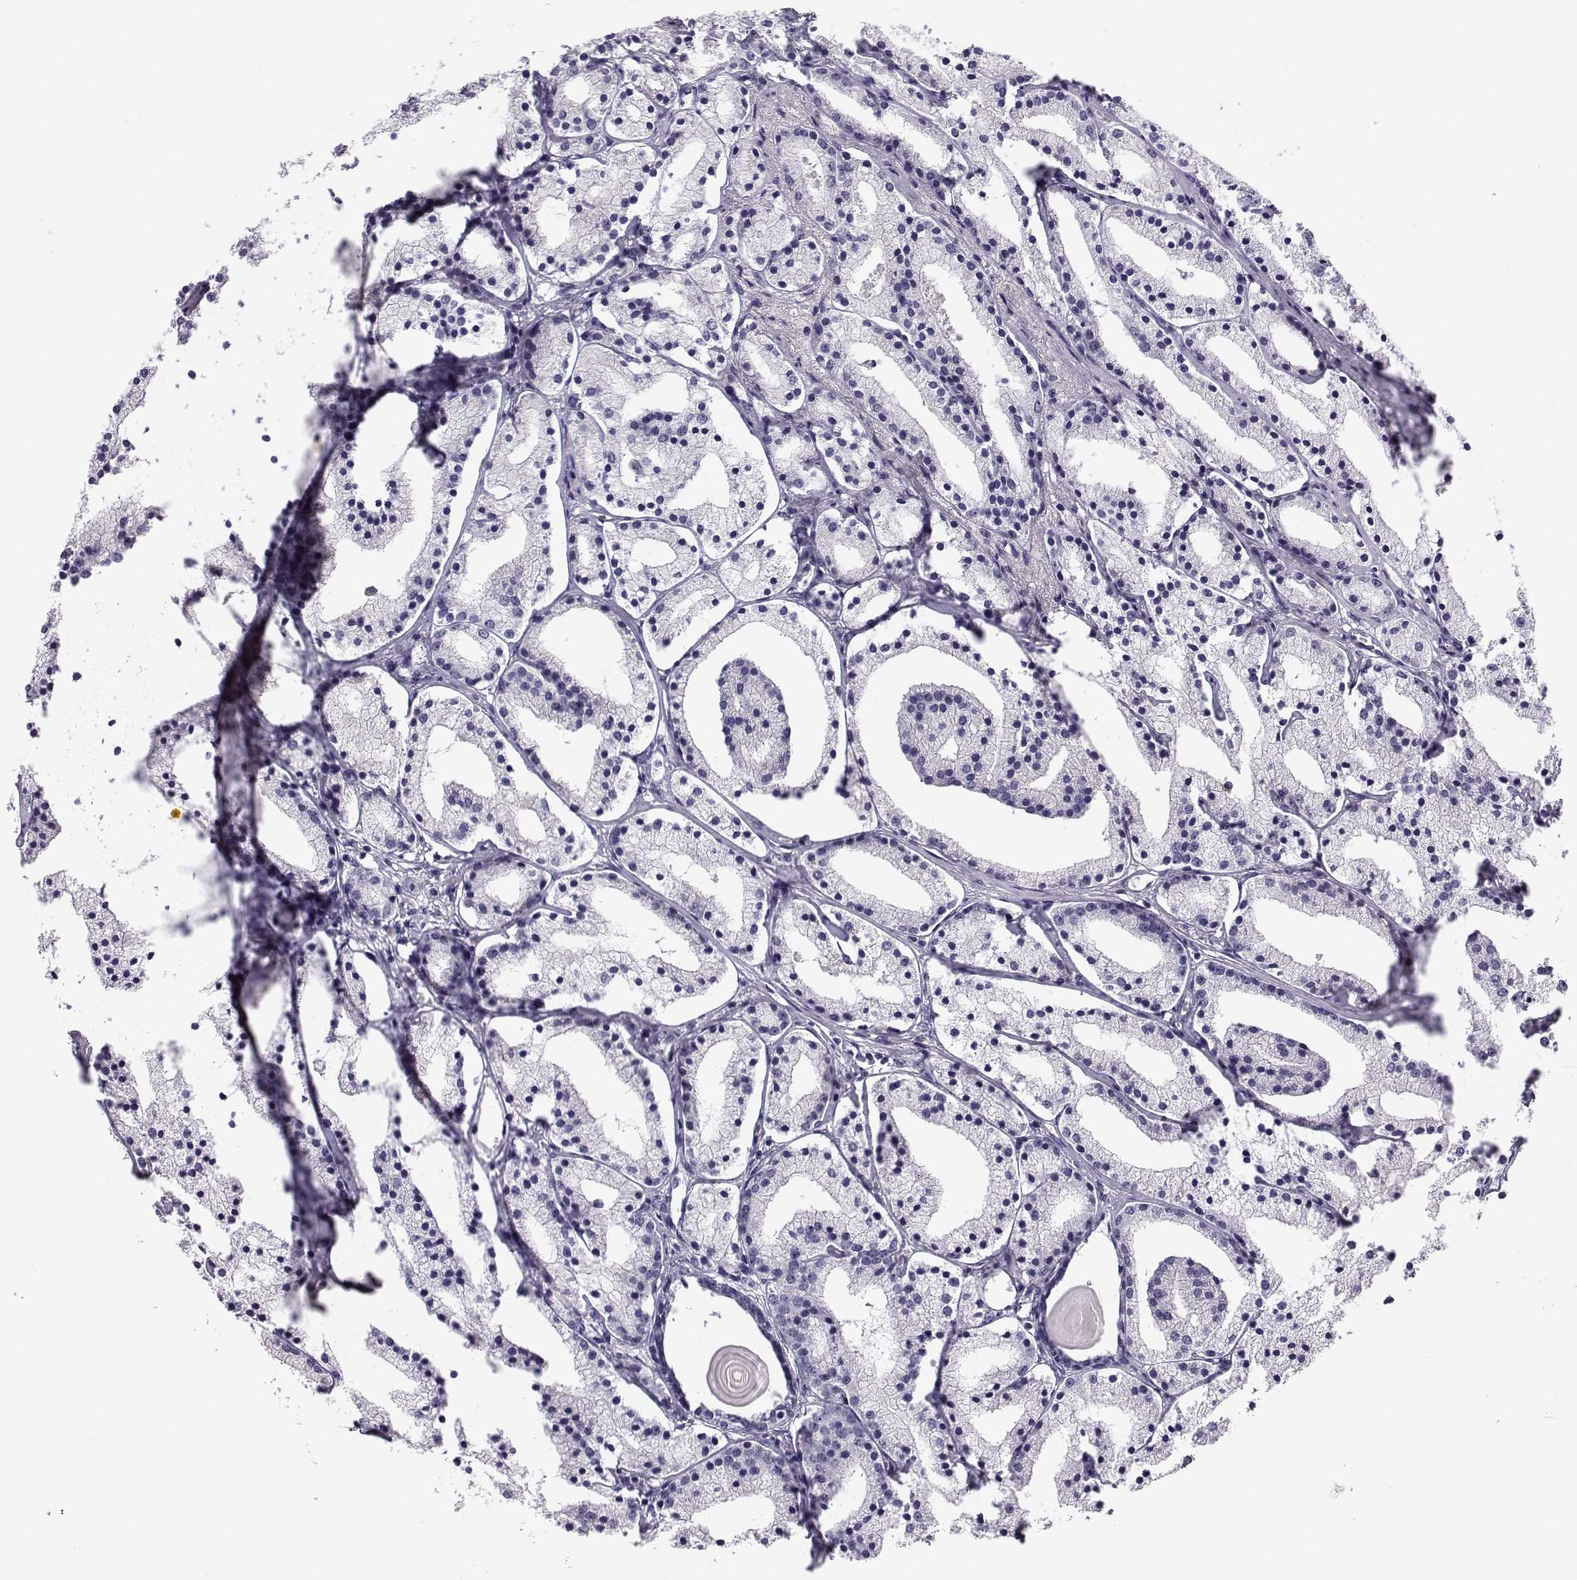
{"staining": {"intensity": "negative", "quantity": "none", "location": "none"}, "tissue": "prostate cancer", "cell_type": "Tumor cells", "image_type": "cancer", "snomed": [{"axis": "morphology", "description": "Adenocarcinoma, NOS"}, {"axis": "topography", "description": "Prostate"}], "caption": "High power microscopy histopathology image of an IHC histopathology image of prostate cancer (adenocarcinoma), revealing no significant positivity in tumor cells. (DAB (3,3'-diaminobenzidine) IHC, high magnification).", "gene": "MROH7", "patient": {"sex": "male", "age": 69}}